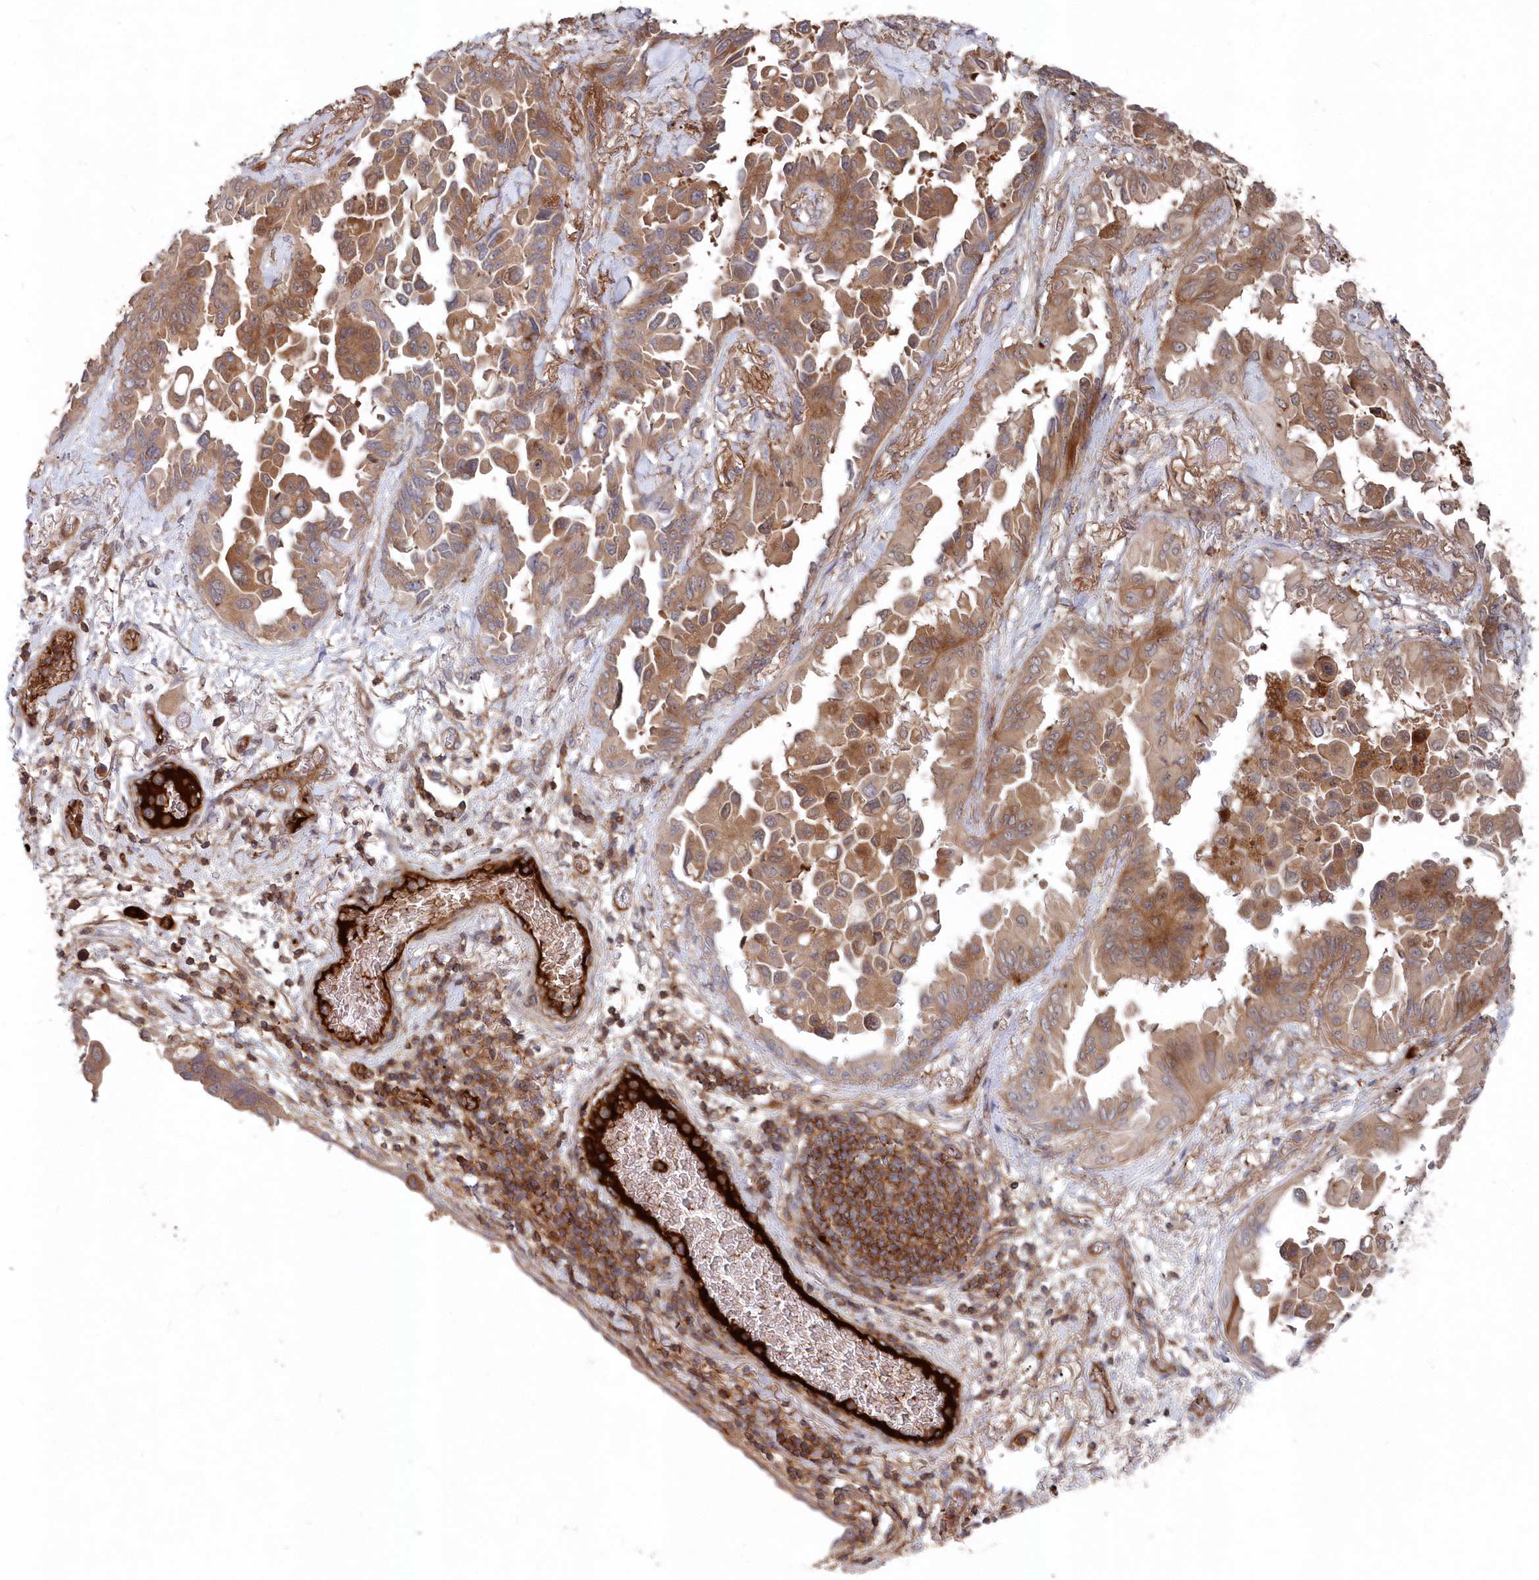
{"staining": {"intensity": "moderate", "quantity": ">75%", "location": "cytoplasmic/membranous"}, "tissue": "lung cancer", "cell_type": "Tumor cells", "image_type": "cancer", "snomed": [{"axis": "morphology", "description": "Adenocarcinoma, NOS"}, {"axis": "topography", "description": "Lung"}], "caption": "Immunohistochemical staining of lung adenocarcinoma exhibits medium levels of moderate cytoplasmic/membranous positivity in about >75% of tumor cells.", "gene": "ABHD14B", "patient": {"sex": "female", "age": 67}}